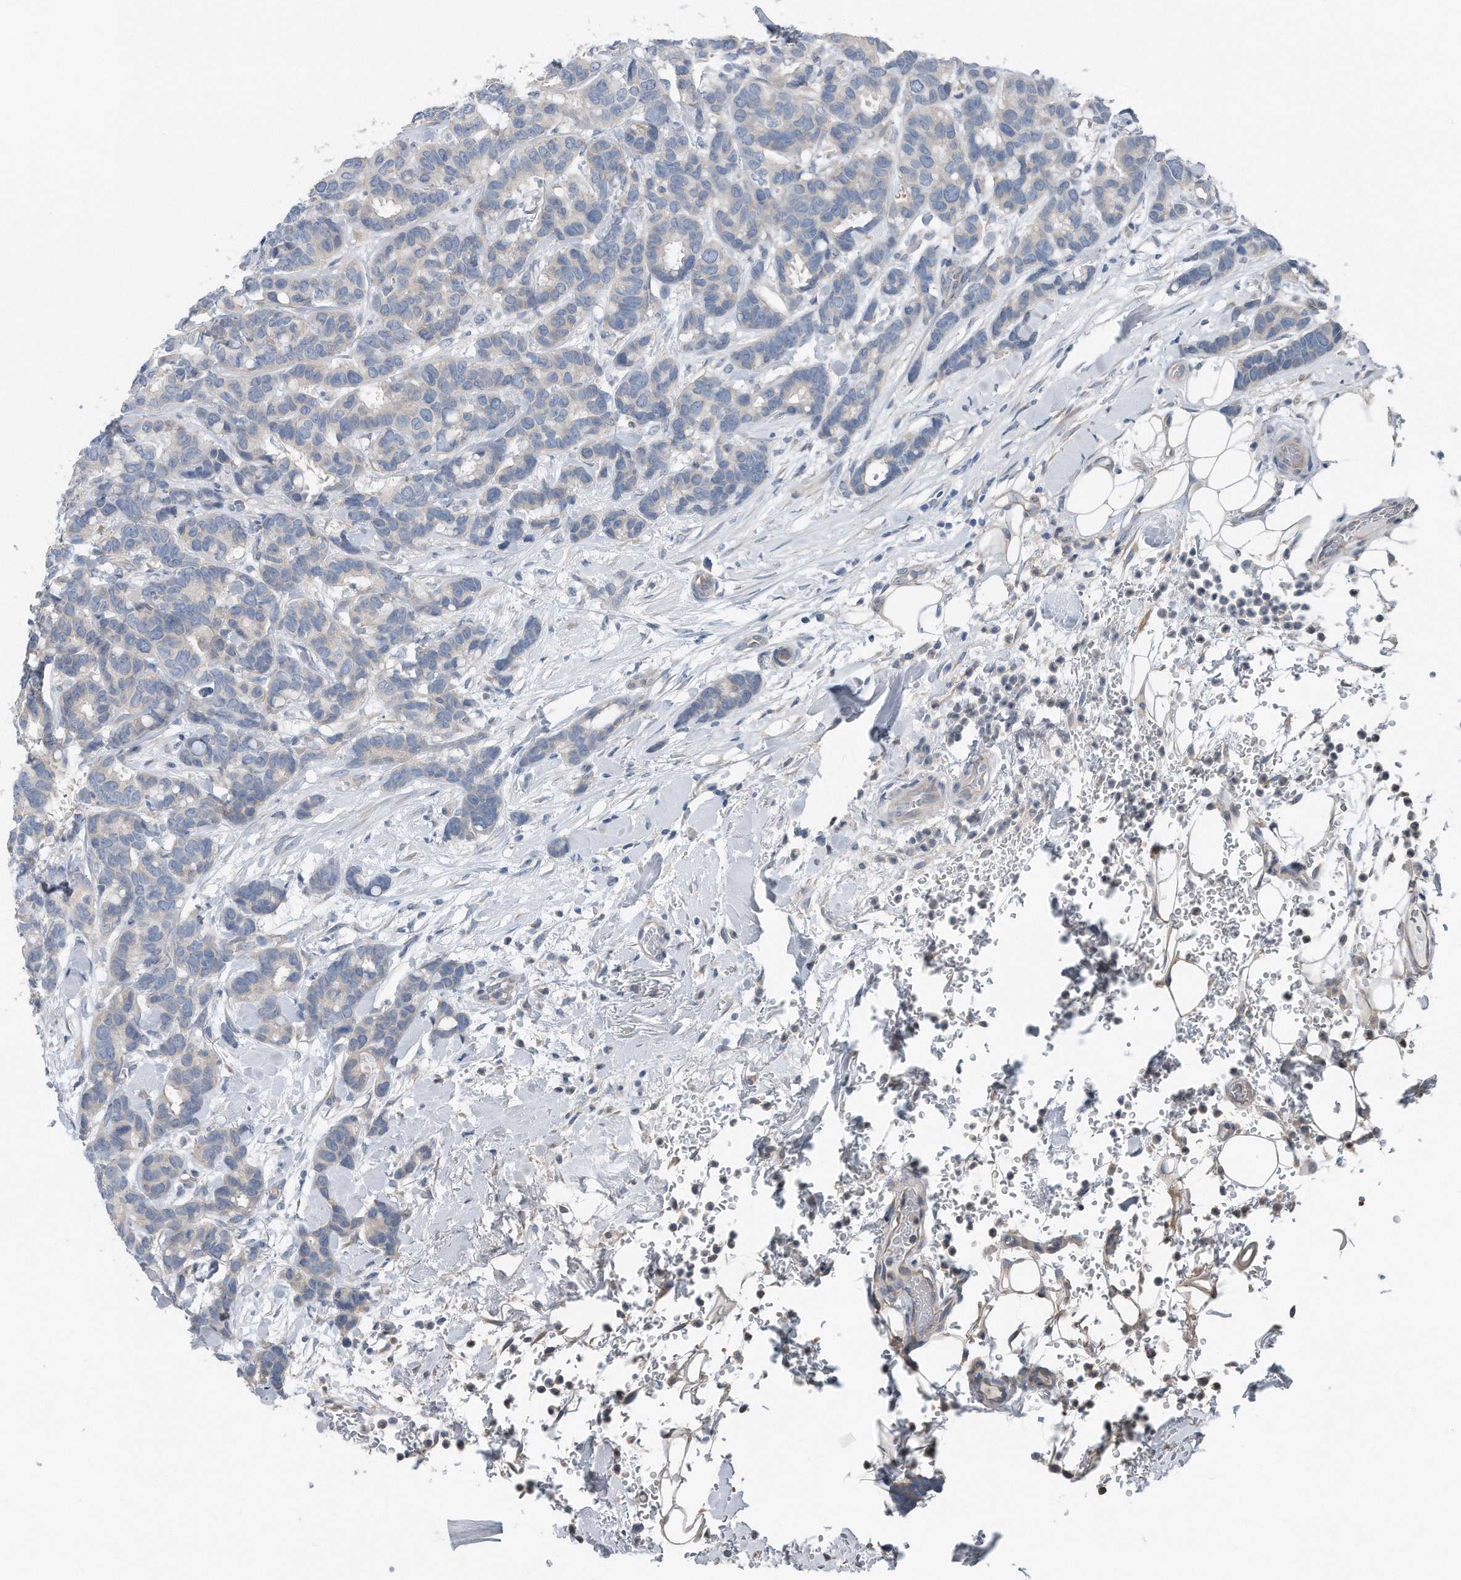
{"staining": {"intensity": "negative", "quantity": "none", "location": "none"}, "tissue": "breast cancer", "cell_type": "Tumor cells", "image_type": "cancer", "snomed": [{"axis": "morphology", "description": "Duct carcinoma"}, {"axis": "topography", "description": "Breast"}], "caption": "Tumor cells show no significant positivity in invasive ductal carcinoma (breast). Nuclei are stained in blue.", "gene": "YRDC", "patient": {"sex": "female", "age": 87}}